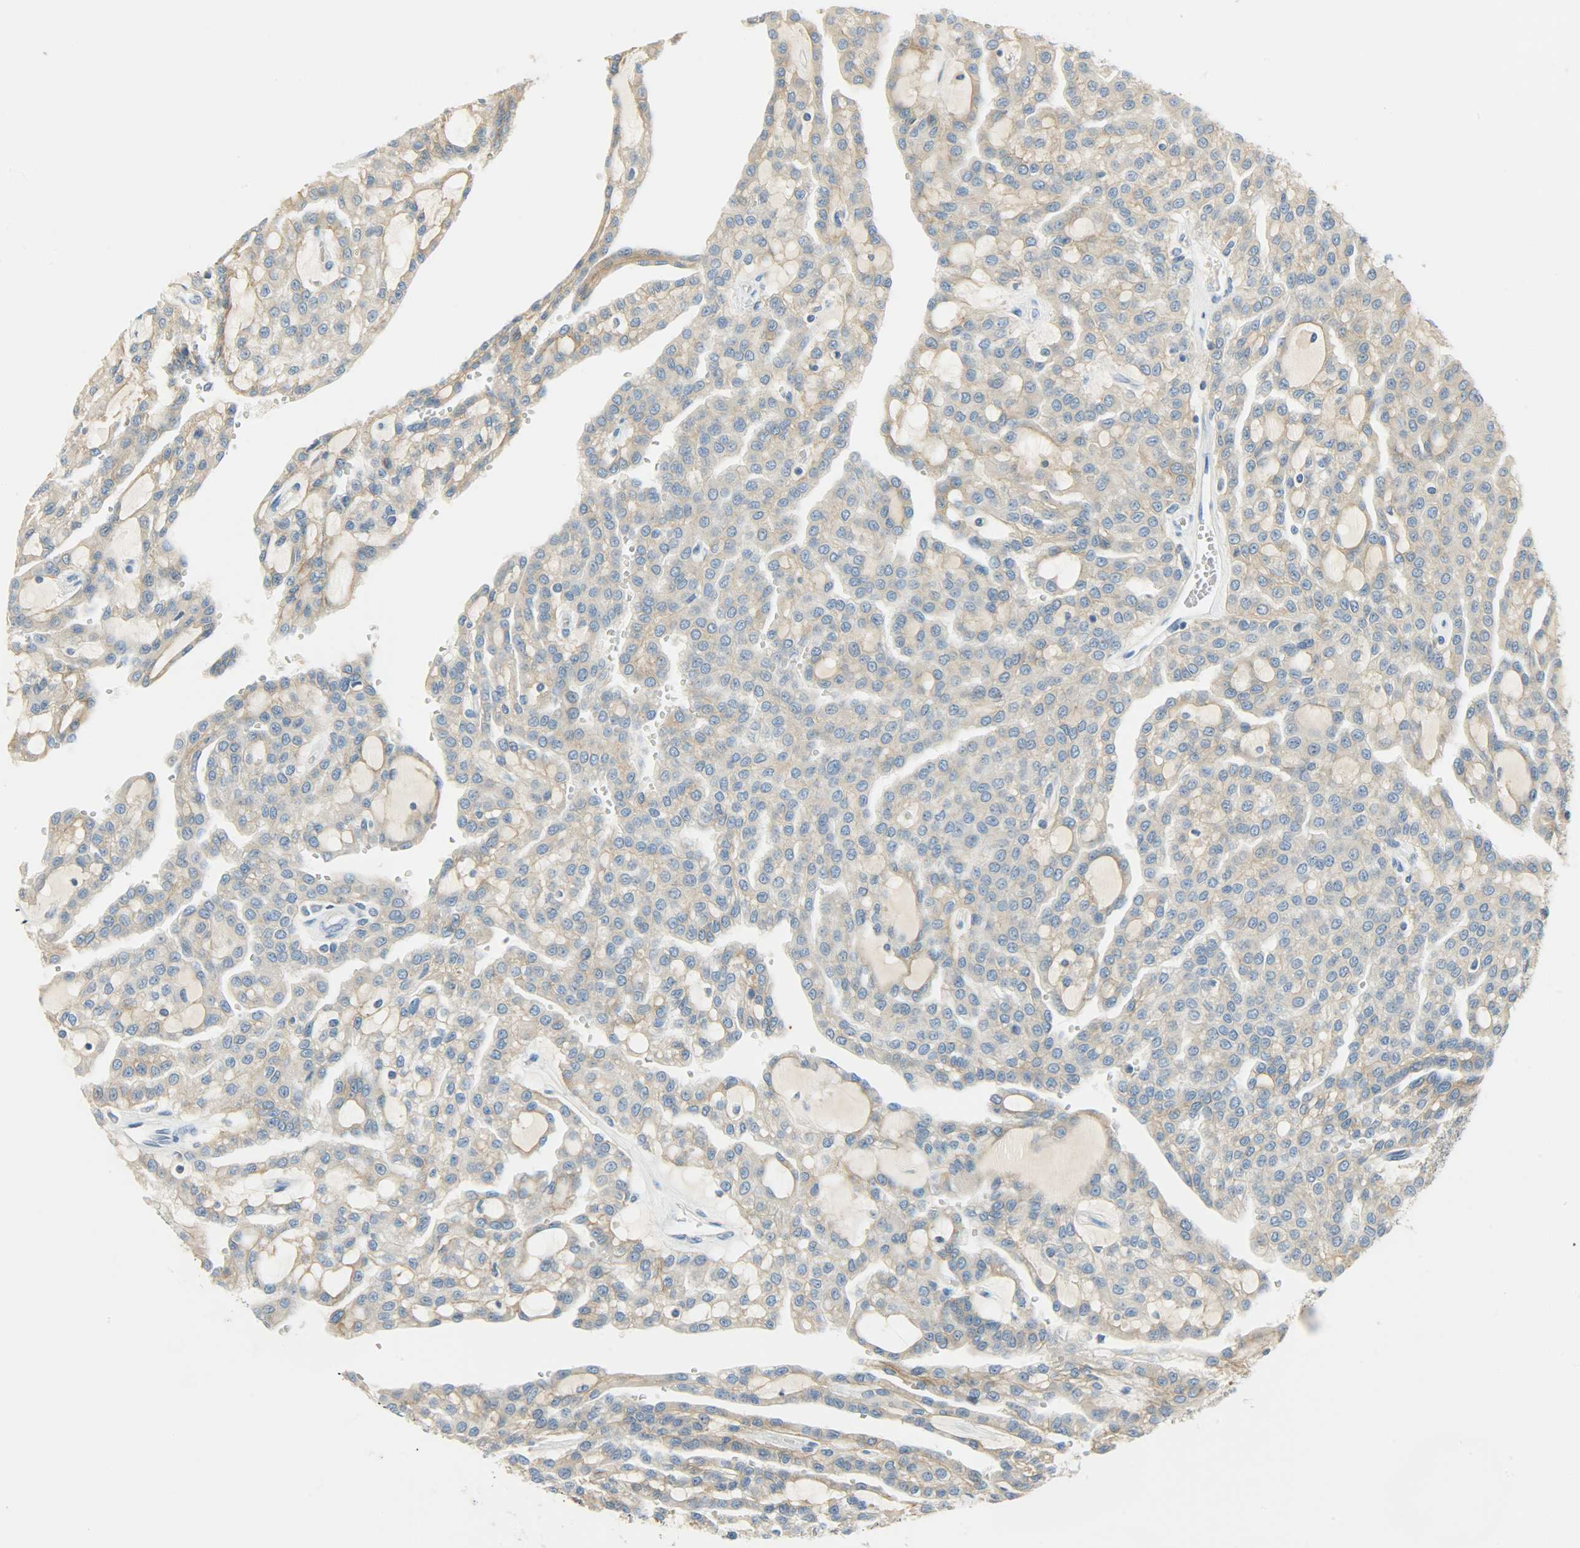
{"staining": {"intensity": "moderate", "quantity": ">75%", "location": "cytoplasmic/membranous"}, "tissue": "renal cancer", "cell_type": "Tumor cells", "image_type": "cancer", "snomed": [{"axis": "morphology", "description": "Adenocarcinoma, NOS"}, {"axis": "topography", "description": "Kidney"}], "caption": "High-power microscopy captured an immunohistochemistry micrograph of renal adenocarcinoma, revealing moderate cytoplasmic/membranous expression in about >75% of tumor cells.", "gene": "DSG2", "patient": {"sex": "male", "age": 63}}